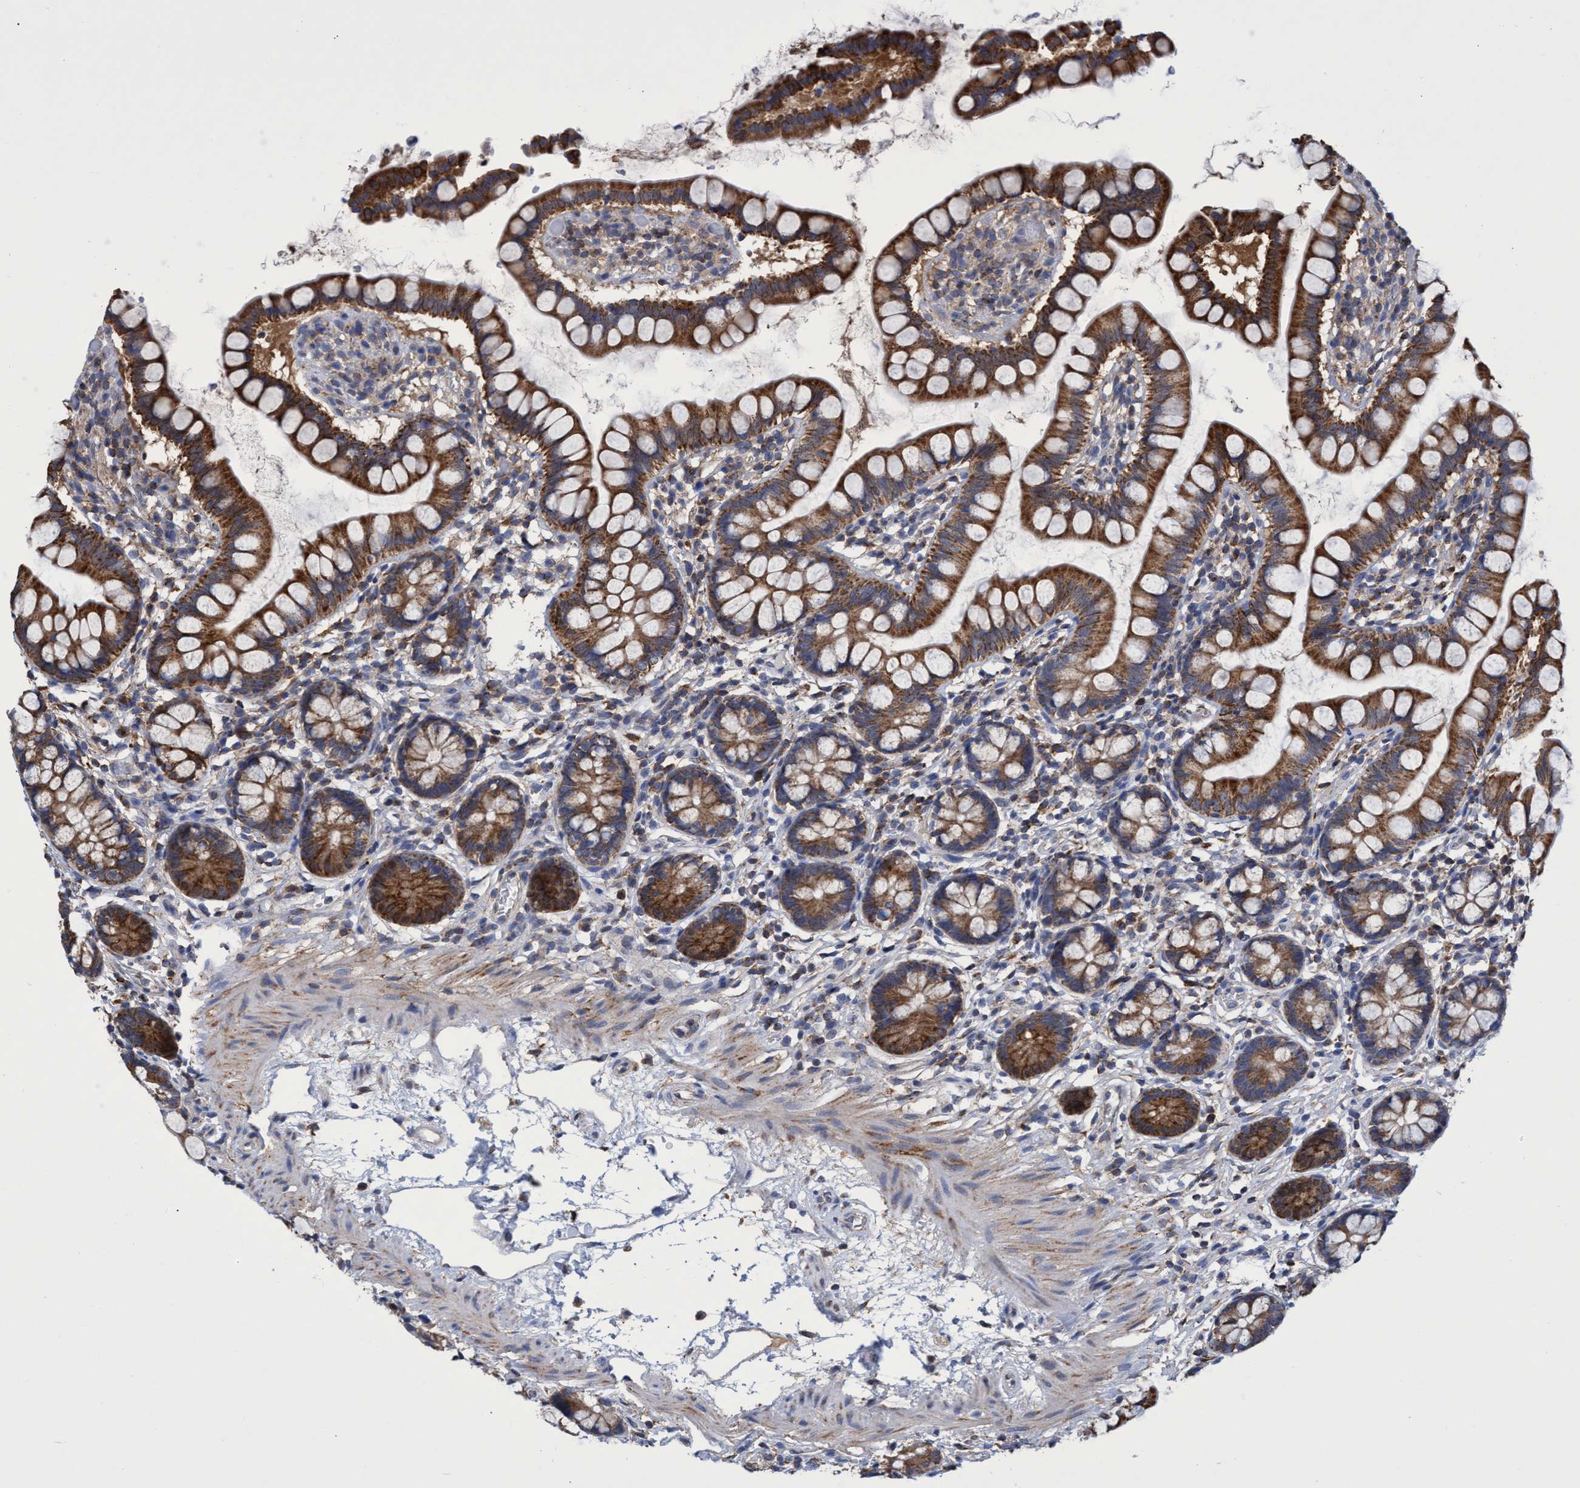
{"staining": {"intensity": "strong", "quantity": ">75%", "location": "cytoplasmic/membranous"}, "tissue": "small intestine", "cell_type": "Glandular cells", "image_type": "normal", "snomed": [{"axis": "morphology", "description": "Normal tissue, NOS"}, {"axis": "topography", "description": "Small intestine"}], "caption": "This micrograph shows immunohistochemistry staining of normal human small intestine, with high strong cytoplasmic/membranous staining in about >75% of glandular cells.", "gene": "CRYZ", "patient": {"sex": "female", "age": 84}}